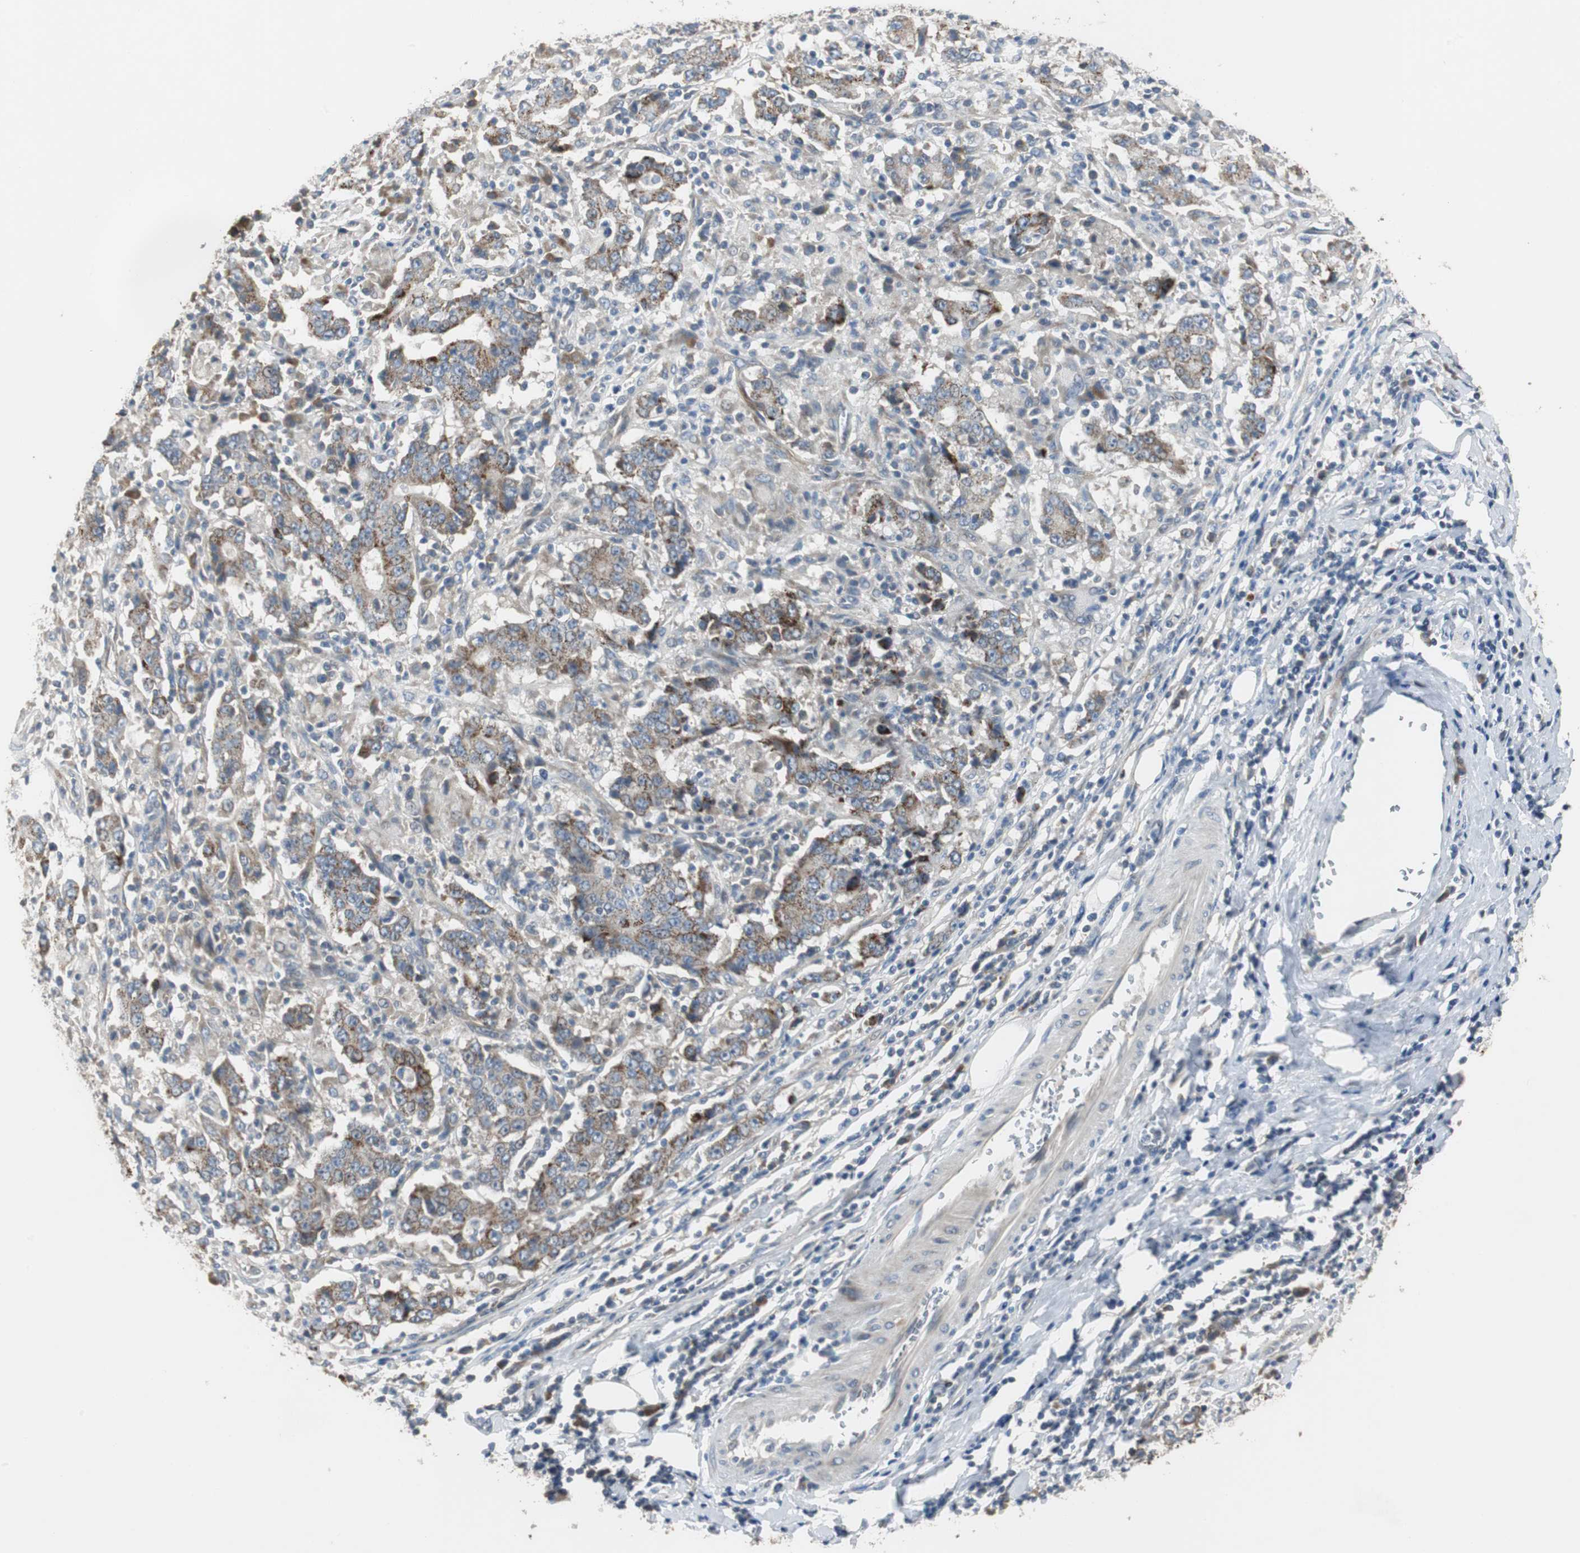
{"staining": {"intensity": "moderate", "quantity": ">75%", "location": "cytoplasmic/membranous"}, "tissue": "stomach cancer", "cell_type": "Tumor cells", "image_type": "cancer", "snomed": [{"axis": "morphology", "description": "Normal tissue, NOS"}, {"axis": "morphology", "description": "Adenocarcinoma, NOS"}, {"axis": "topography", "description": "Stomach, upper"}, {"axis": "topography", "description": "Stomach"}], "caption": "Moderate cytoplasmic/membranous positivity for a protein is appreciated in about >75% of tumor cells of adenocarcinoma (stomach) using IHC.", "gene": "MYT1", "patient": {"sex": "male", "age": 59}}